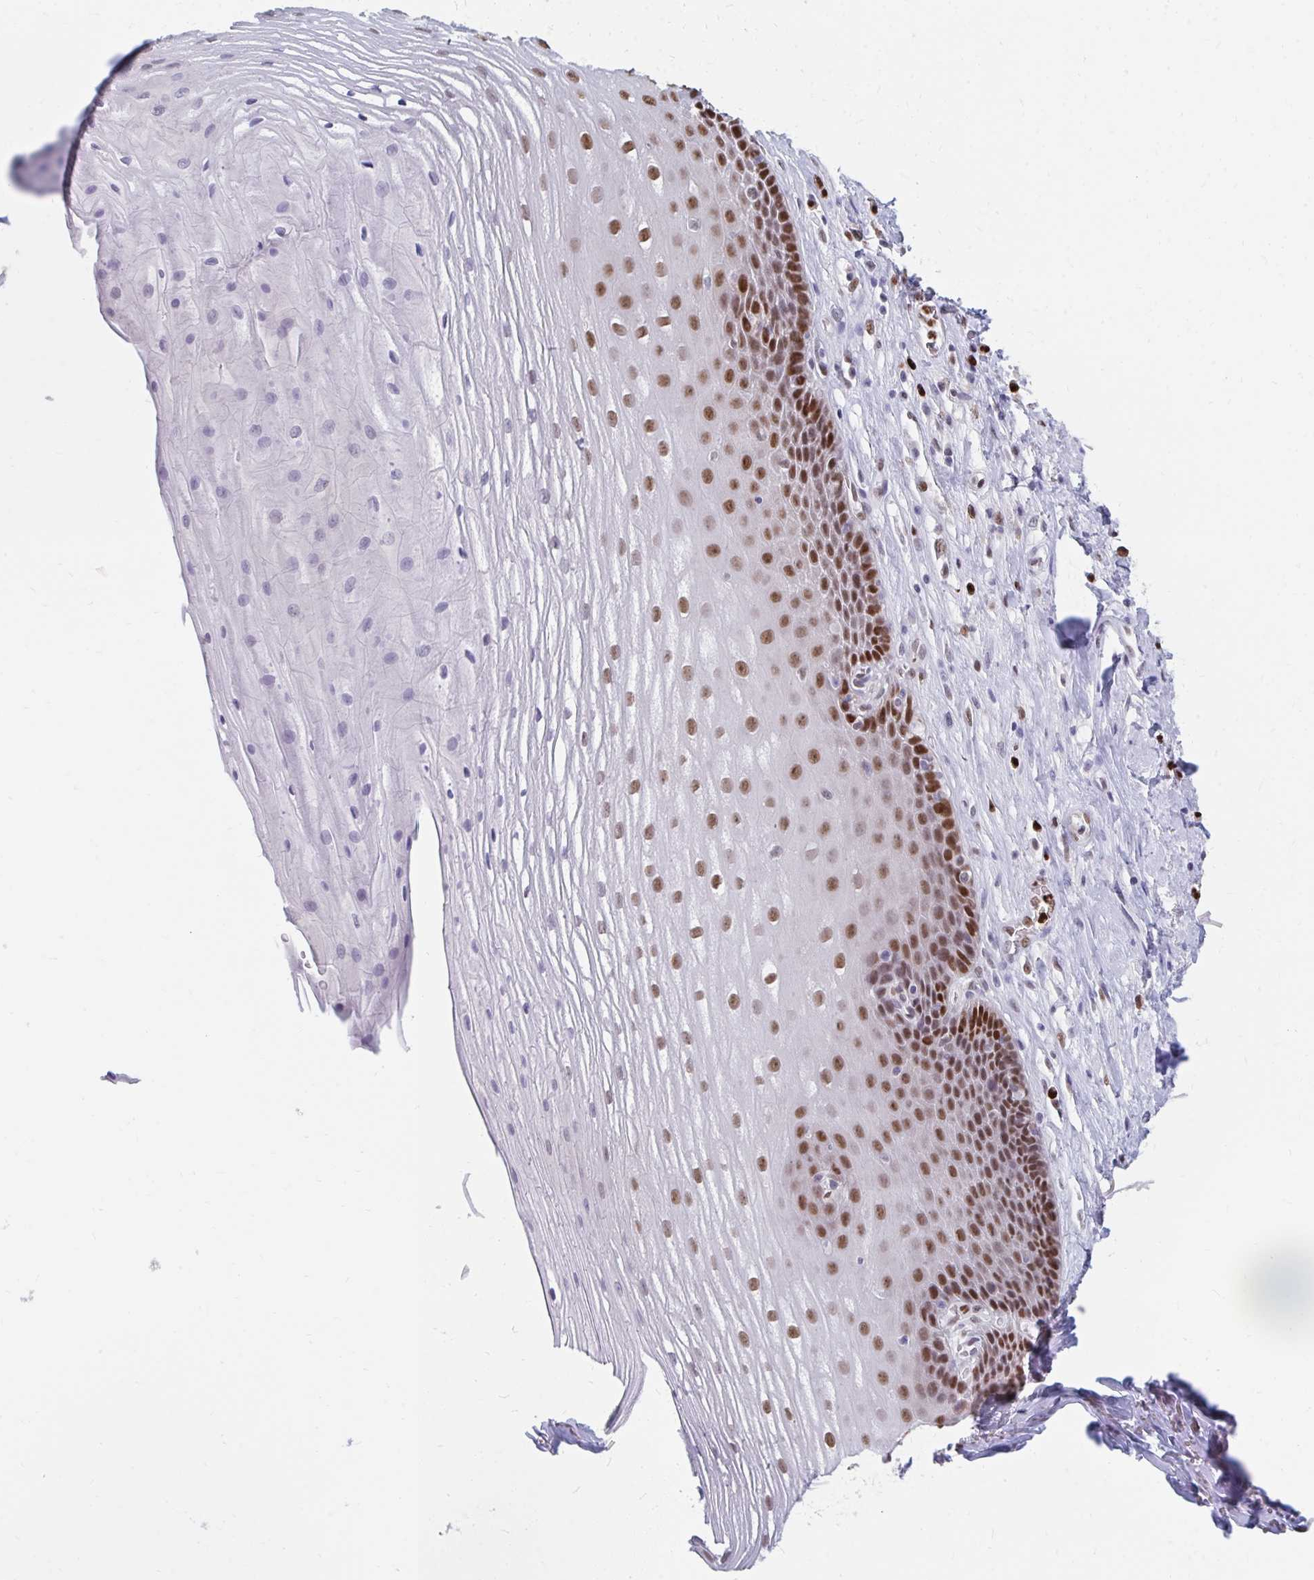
{"staining": {"intensity": "strong", "quantity": ">75%", "location": "nuclear"}, "tissue": "esophagus", "cell_type": "Squamous epithelial cells", "image_type": "normal", "snomed": [{"axis": "morphology", "description": "Normal tissue, NOS"}, {"axis": "topography", "description": "Esophagus"}], "caption": "This photomicrograph displays immunohistochemistry staining of benign esophagus, with high strong nuclear expression in about >75% of squamous epithelial cells.", "gene": "PLK3", "patient": {"sex": "male", "age": 62}}